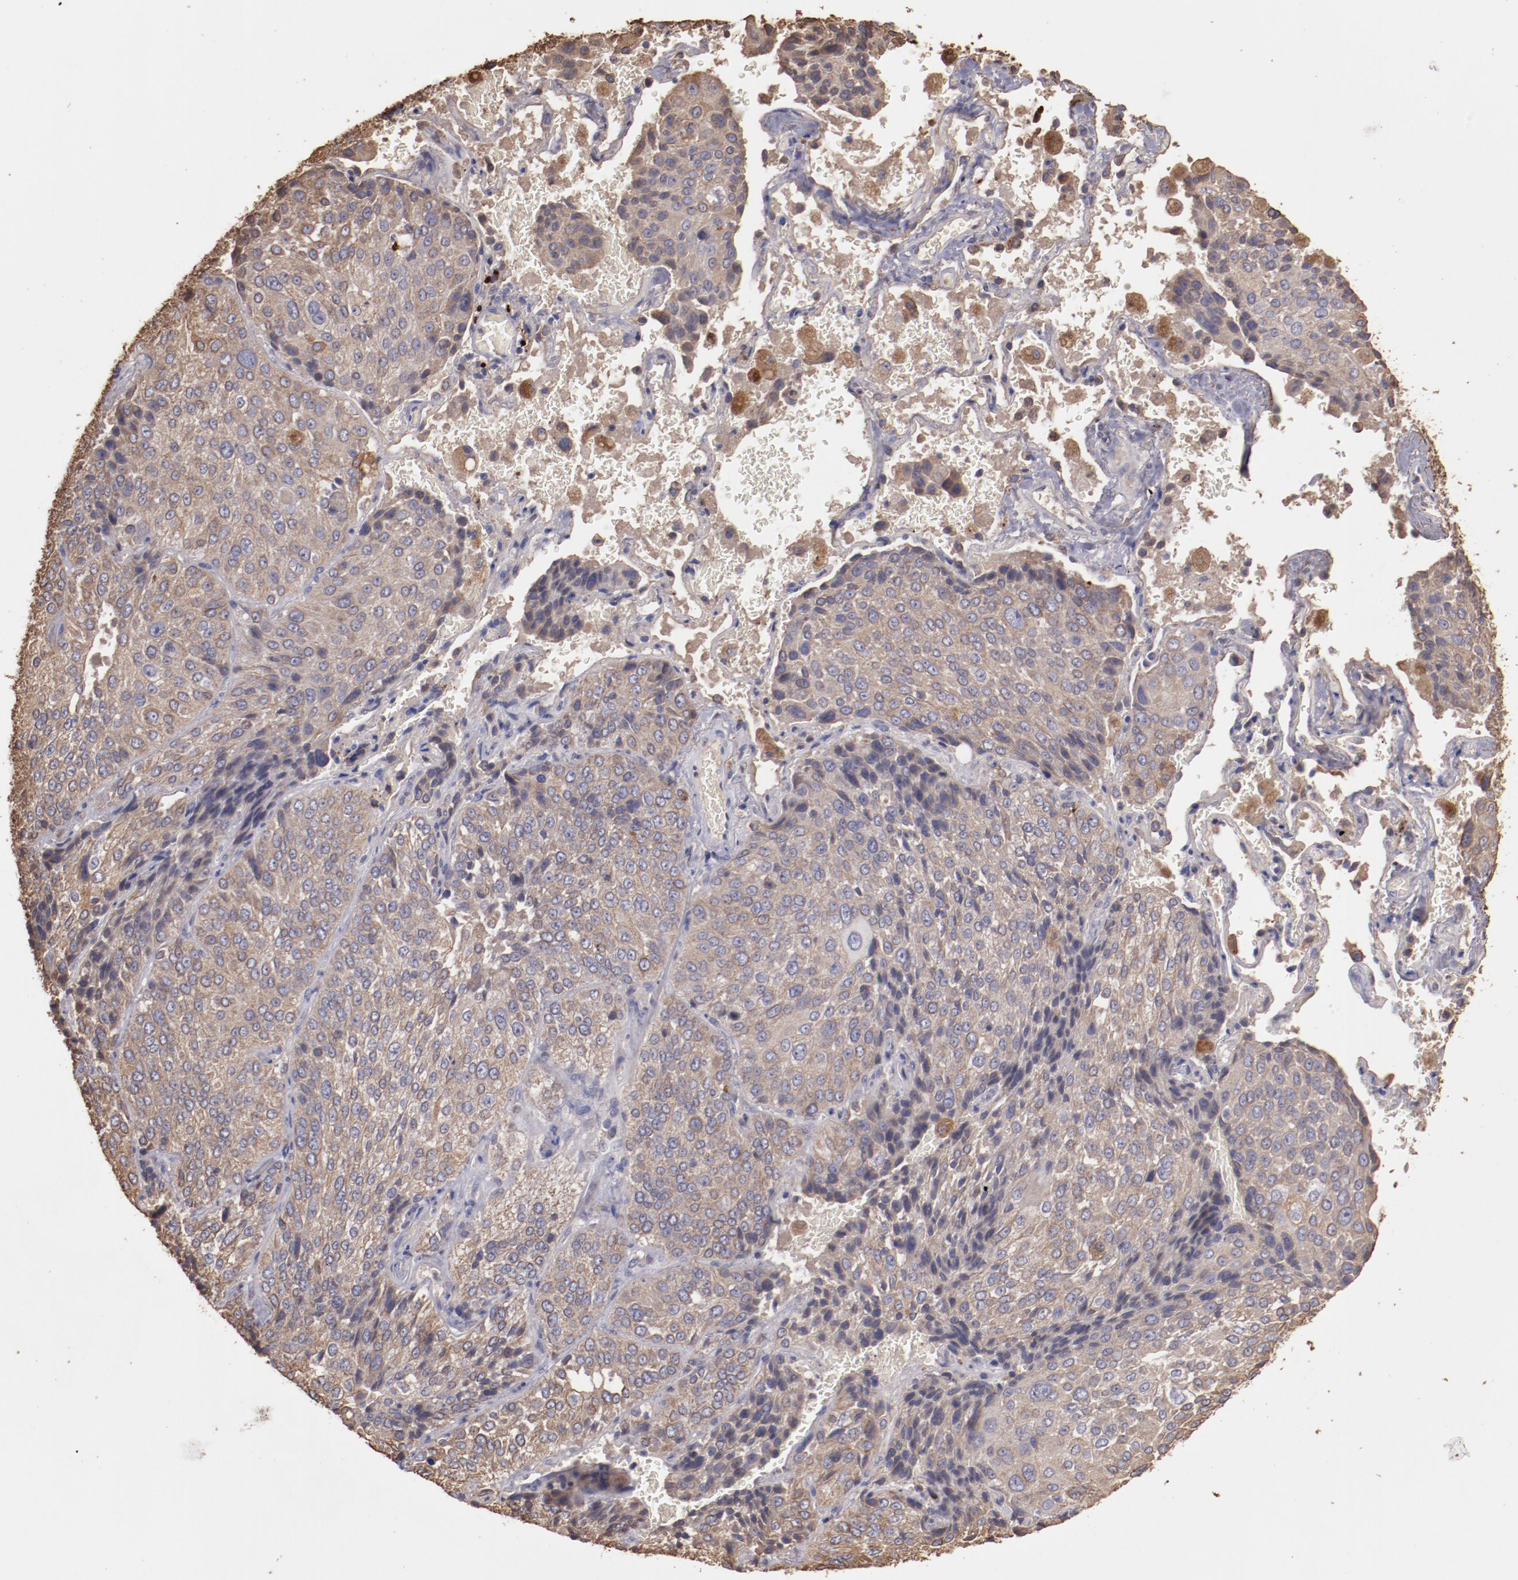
{"staining": {"intensity": "moderate", "quantity": ">75%", "location": "cytoplasmic/membranous"}, "tissue": "lung cancer", "cell_type": "Tumor cells", "image_type": "cancer", "snomed": [{"axis": "morphology", "description": "Squamous cell carcinoma, NOS"}, {"axis": "topography", "description": "Lung"}], "caption": "Lung squamous cell carcinoma stained with DAB immunohistochemistry exhibits medium levels of moderate cytoplasmic/membranous positivity in about >75% of tumor cells.", "gene": "SRRD", "patient": {"sex": "male", "age": 54}}